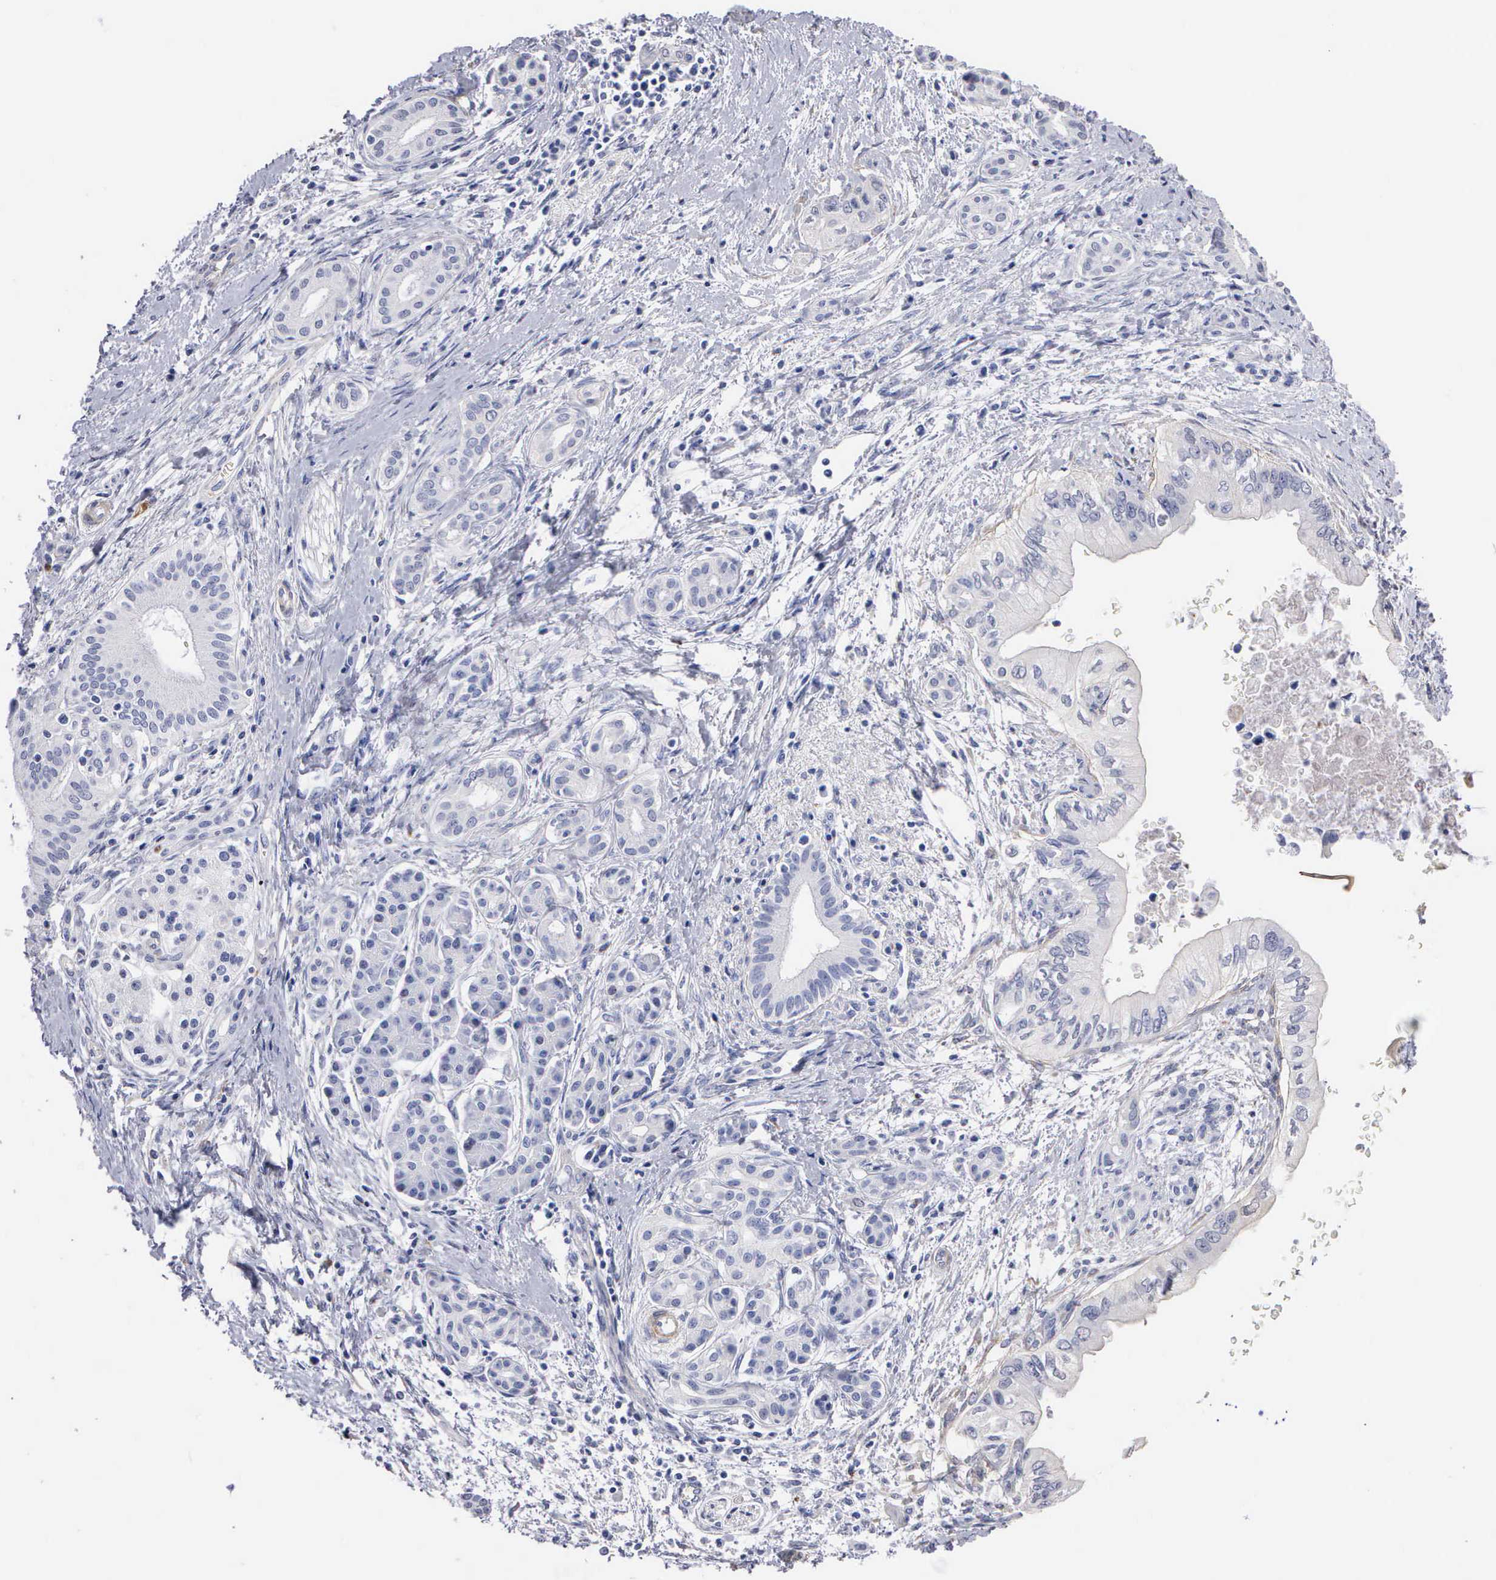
{"staining": {"intensity": "negative", "quantity": "none", "location": "none"}, "tissue": "pancreatic cancer", "cell_type": "Tumor cells", "image_type": "cancer", "snomed": [{"axis": "morphology", "description": "Adenocarcinoma, NOS"}, {"axis": "topography", "description": "Pancreas"}], "caption": "This is an IHC micrograph of pancreatic cancer (adenocarcinoma). There is no positivity in tumor cells.", "gene": "ELFN2", "patient": {"sex": "female", "age": 66}}